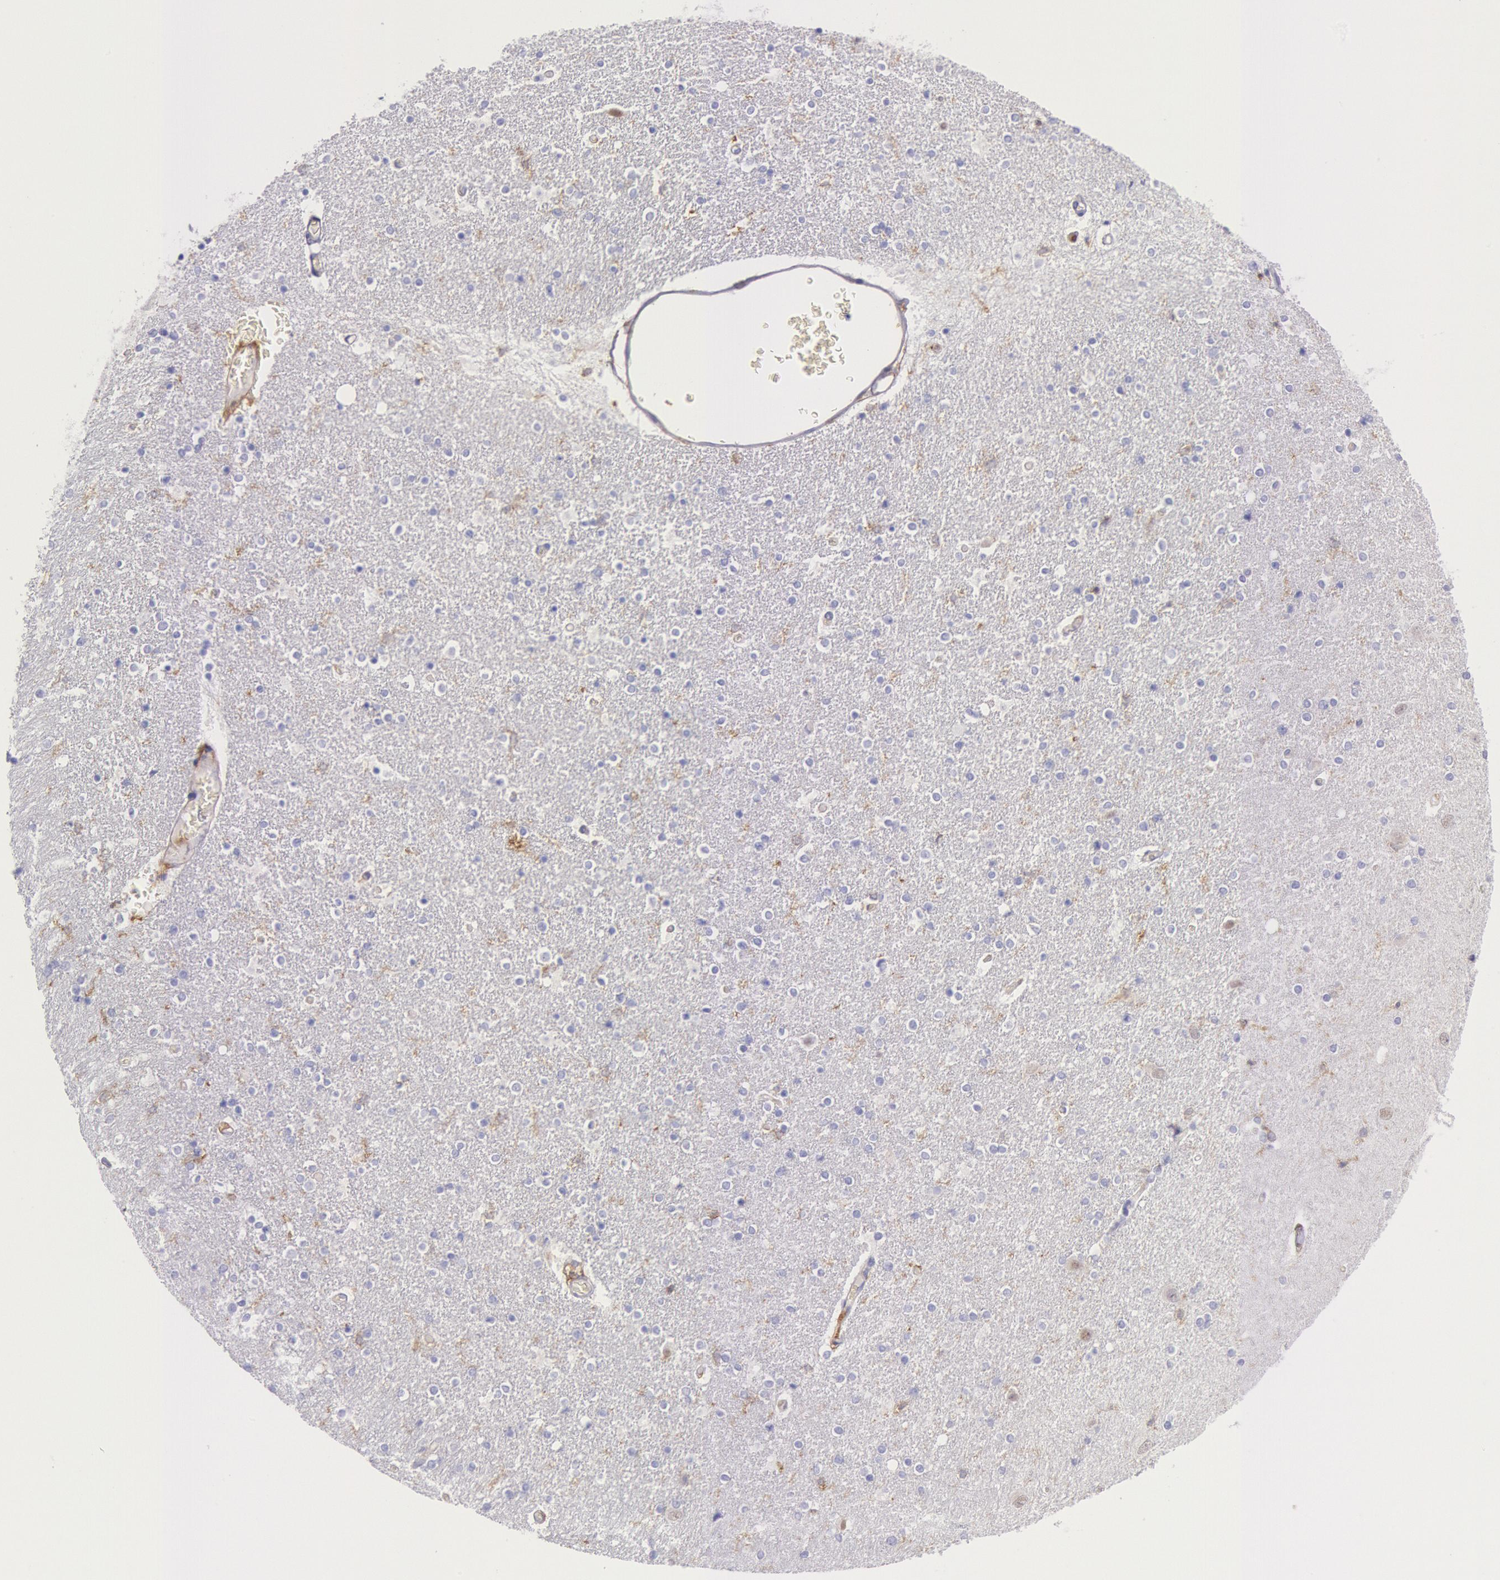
{"staining": {"intensity": "moderate", "quantity": "<25%", "location": "cytoplasmic/membranous"}, "tissue": "caudate", "cell_type": "Glial cells", "image_type": "normal", "snomed": [{"axis": "morphology", "description": "Normal tissue, NOS"}, {"axis": "topography", "description": "Lateral ventricle wall"}], "caption": "Immunohistochemical staining of normal human caudate exhibits moderate cytoplasmic/membranous protein positivity in approximately <25% of glial cells. (DAB IHC with brightfield microscopy, high magnification).", "gene": "LYN", "patient": {"sex": "female", "age": 54}}